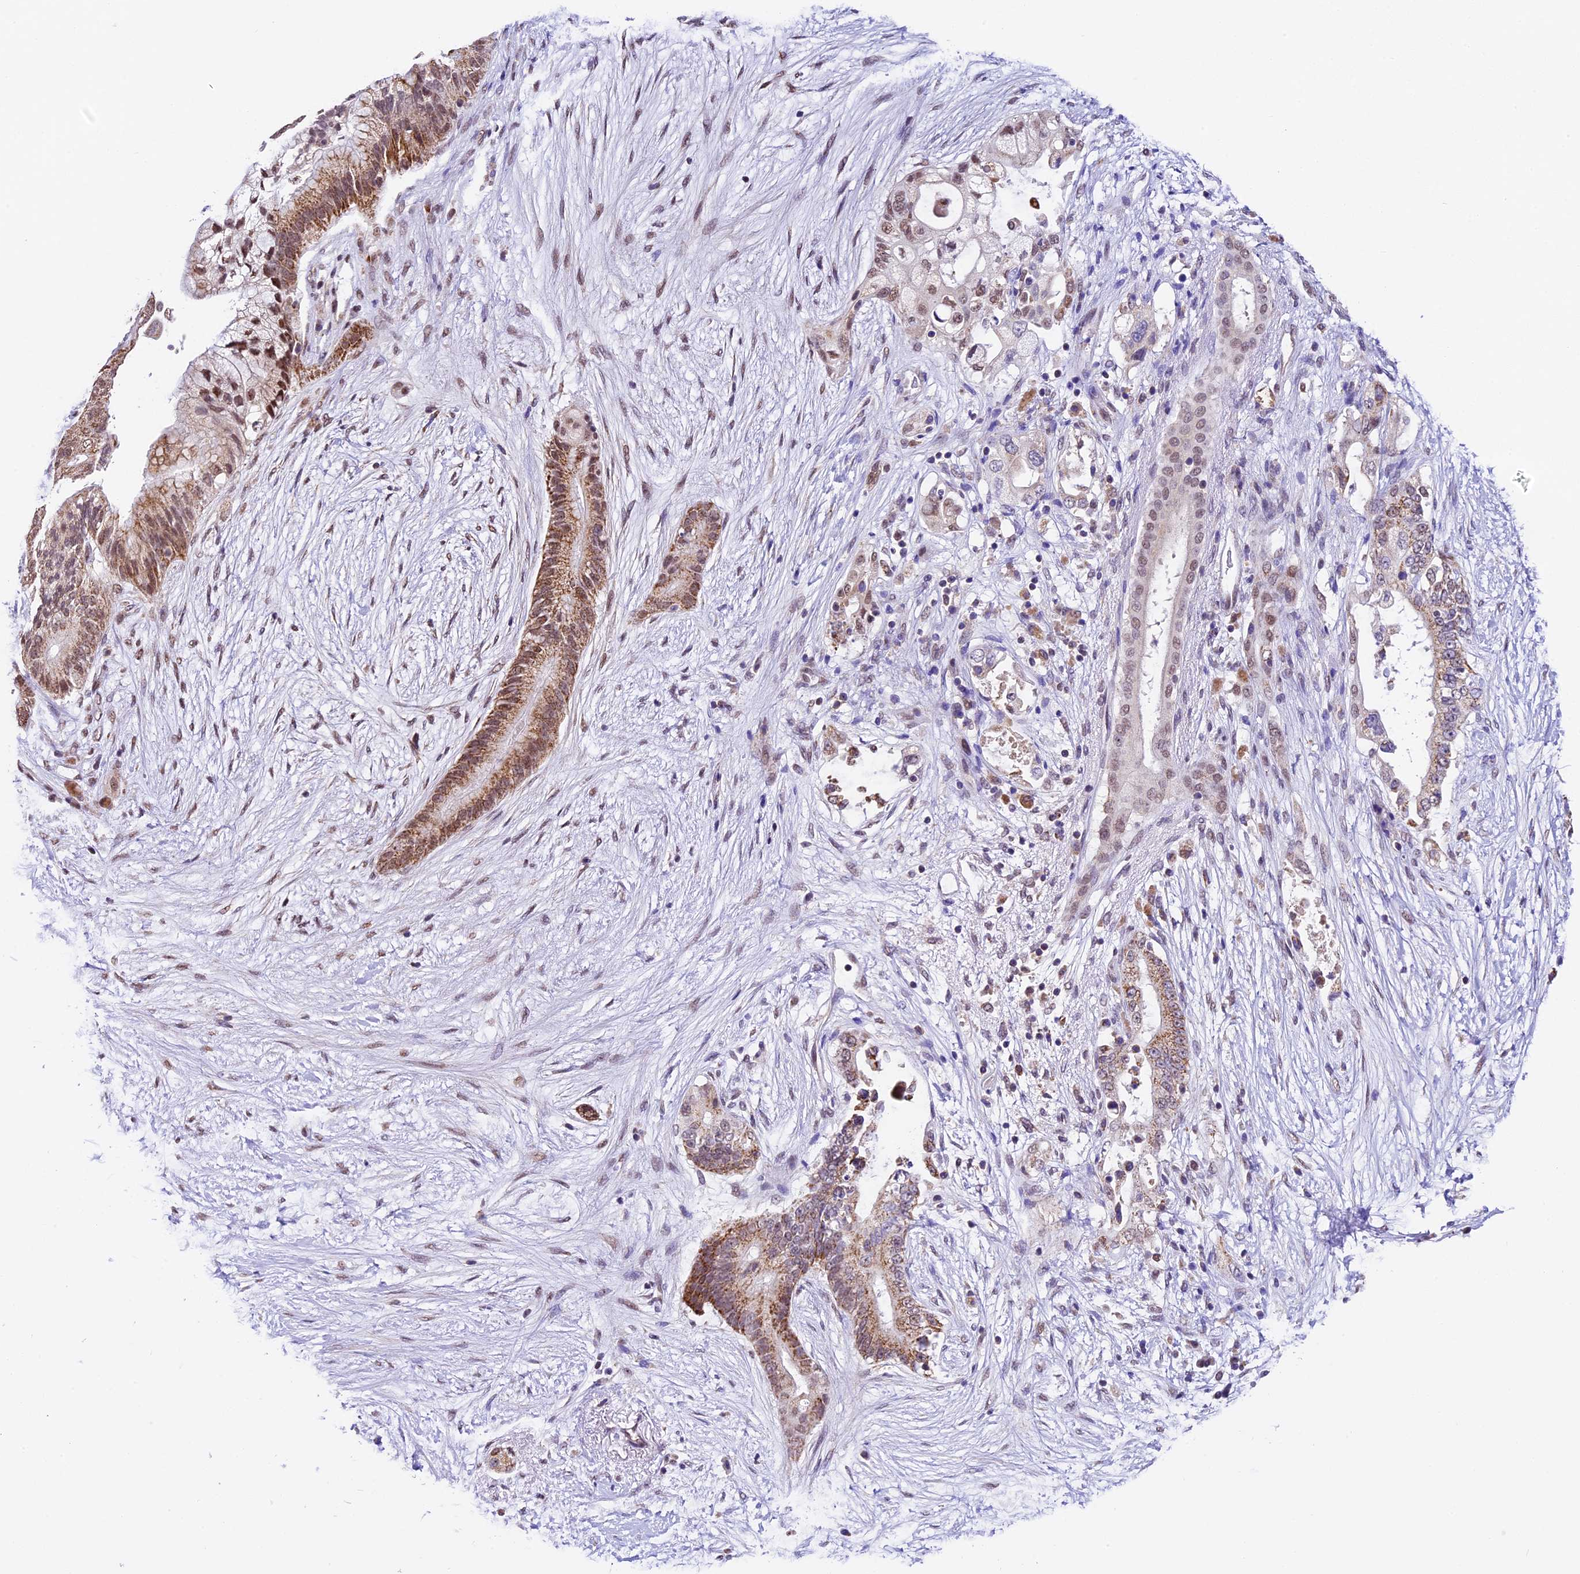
{"staining": {"intensity": "moderate", "quantity": "25%-75%", "location": "cytoplasmic/membranous,nuclear"}, "tissue": "pancreatic cancer", "cell_type": "Tumor cells", "image_type": "cancer", "snomed": [{"axis": "morphology", "description": "Adenocarcinoma, NOS"}, {"axis": "topography", "description": "Pancreas"}], "caption": "Immunohistochemical staining of adenocarcinoma (pancreatic) demonstrates moderate cytoplasmic/membranous and nuclear protein positivity in approximately 25%-75% of tumor cells.", "gene": "CARS2", "patient": {"sex": "male", "age": 53}}